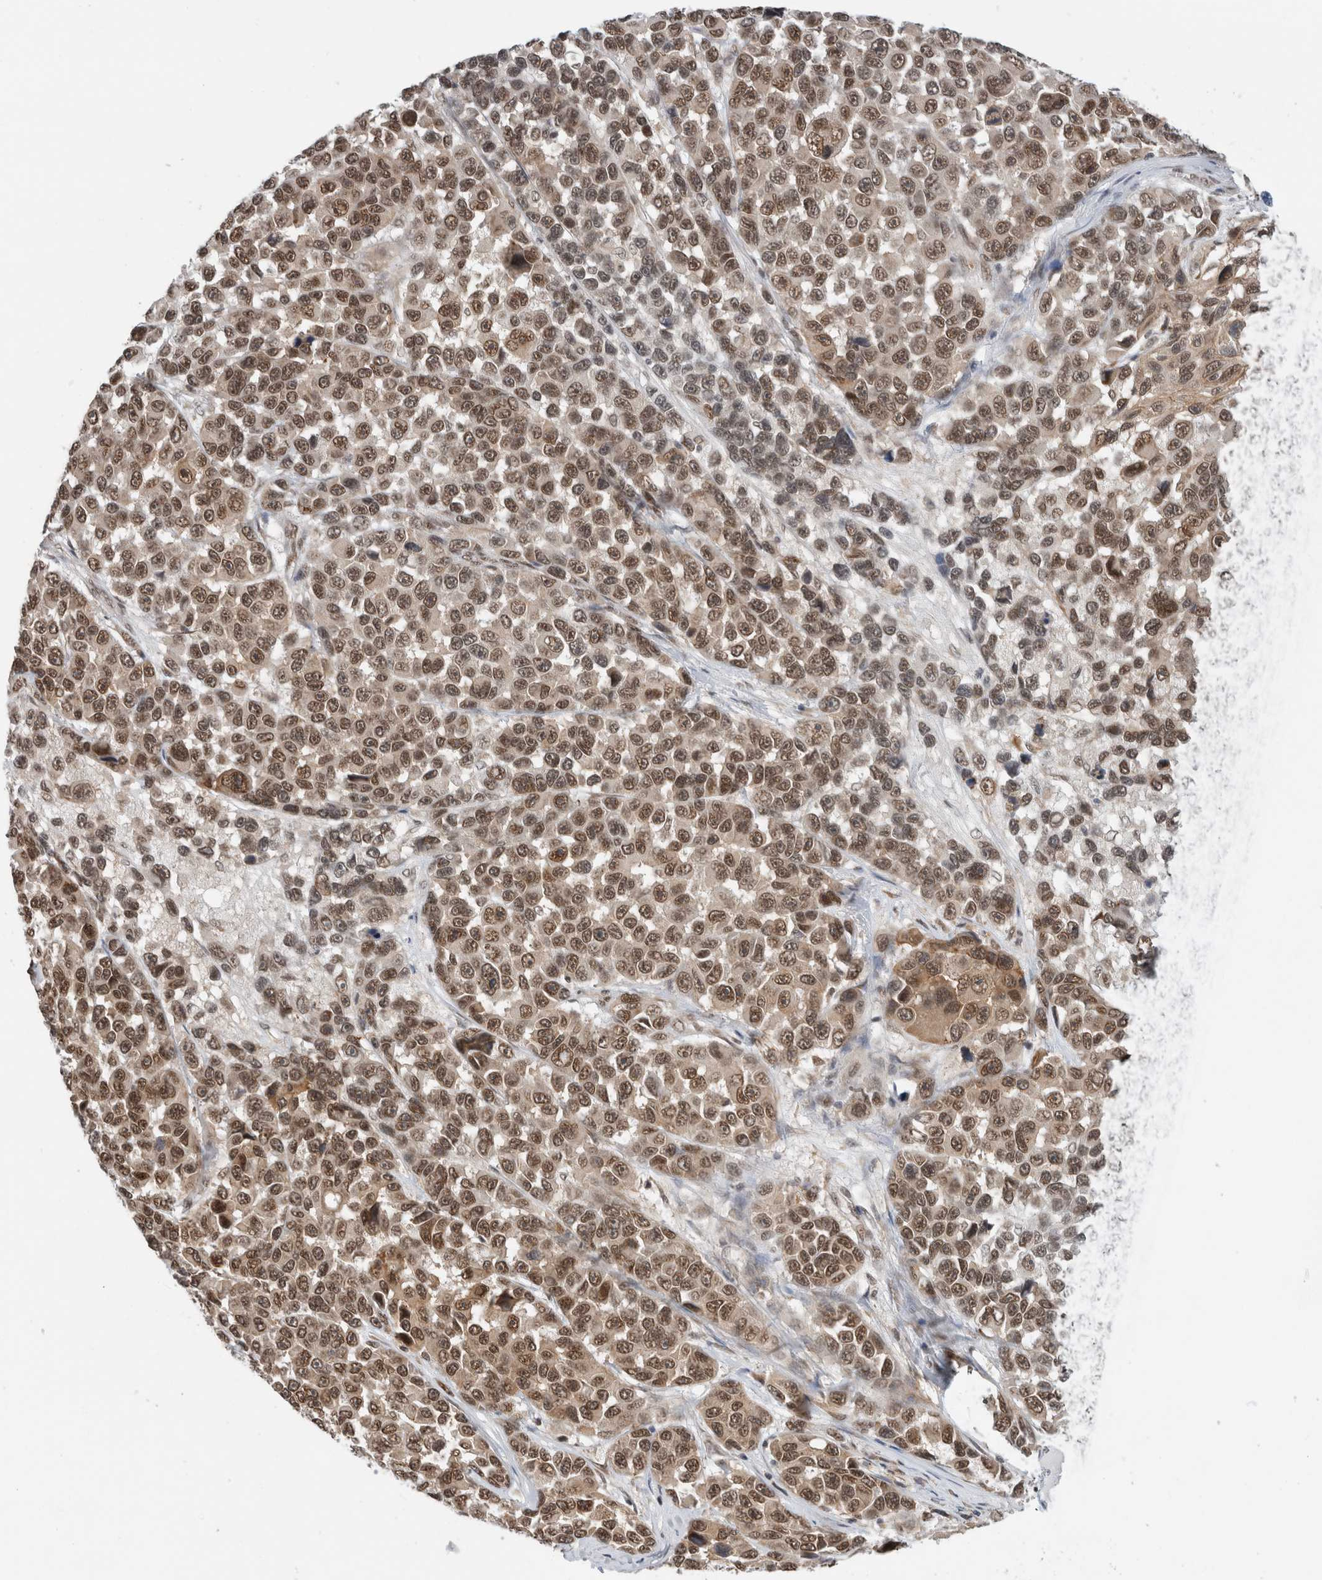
{"staining": {"intensity": "moderate", "quantity": ">75%", "location": "nuclear"}, "tissue": "melanoma", "cell_type": "Tumor cells", "image_type": "cancer", "snomed": [{"axis": "morphology", "description": "Malignant melanoma, NOS"}, {"axis": "topography", "description": "Skin"}], "caption": "Immunohistochemistry (DAB (3,3'-diaminobenzidine)) staining of melanoma shows moderate nuclear protein positivity in approximately >75% of tumor cells.", "gene": "NCAPG2", "patient": {"sex": "male", "age": 53}}